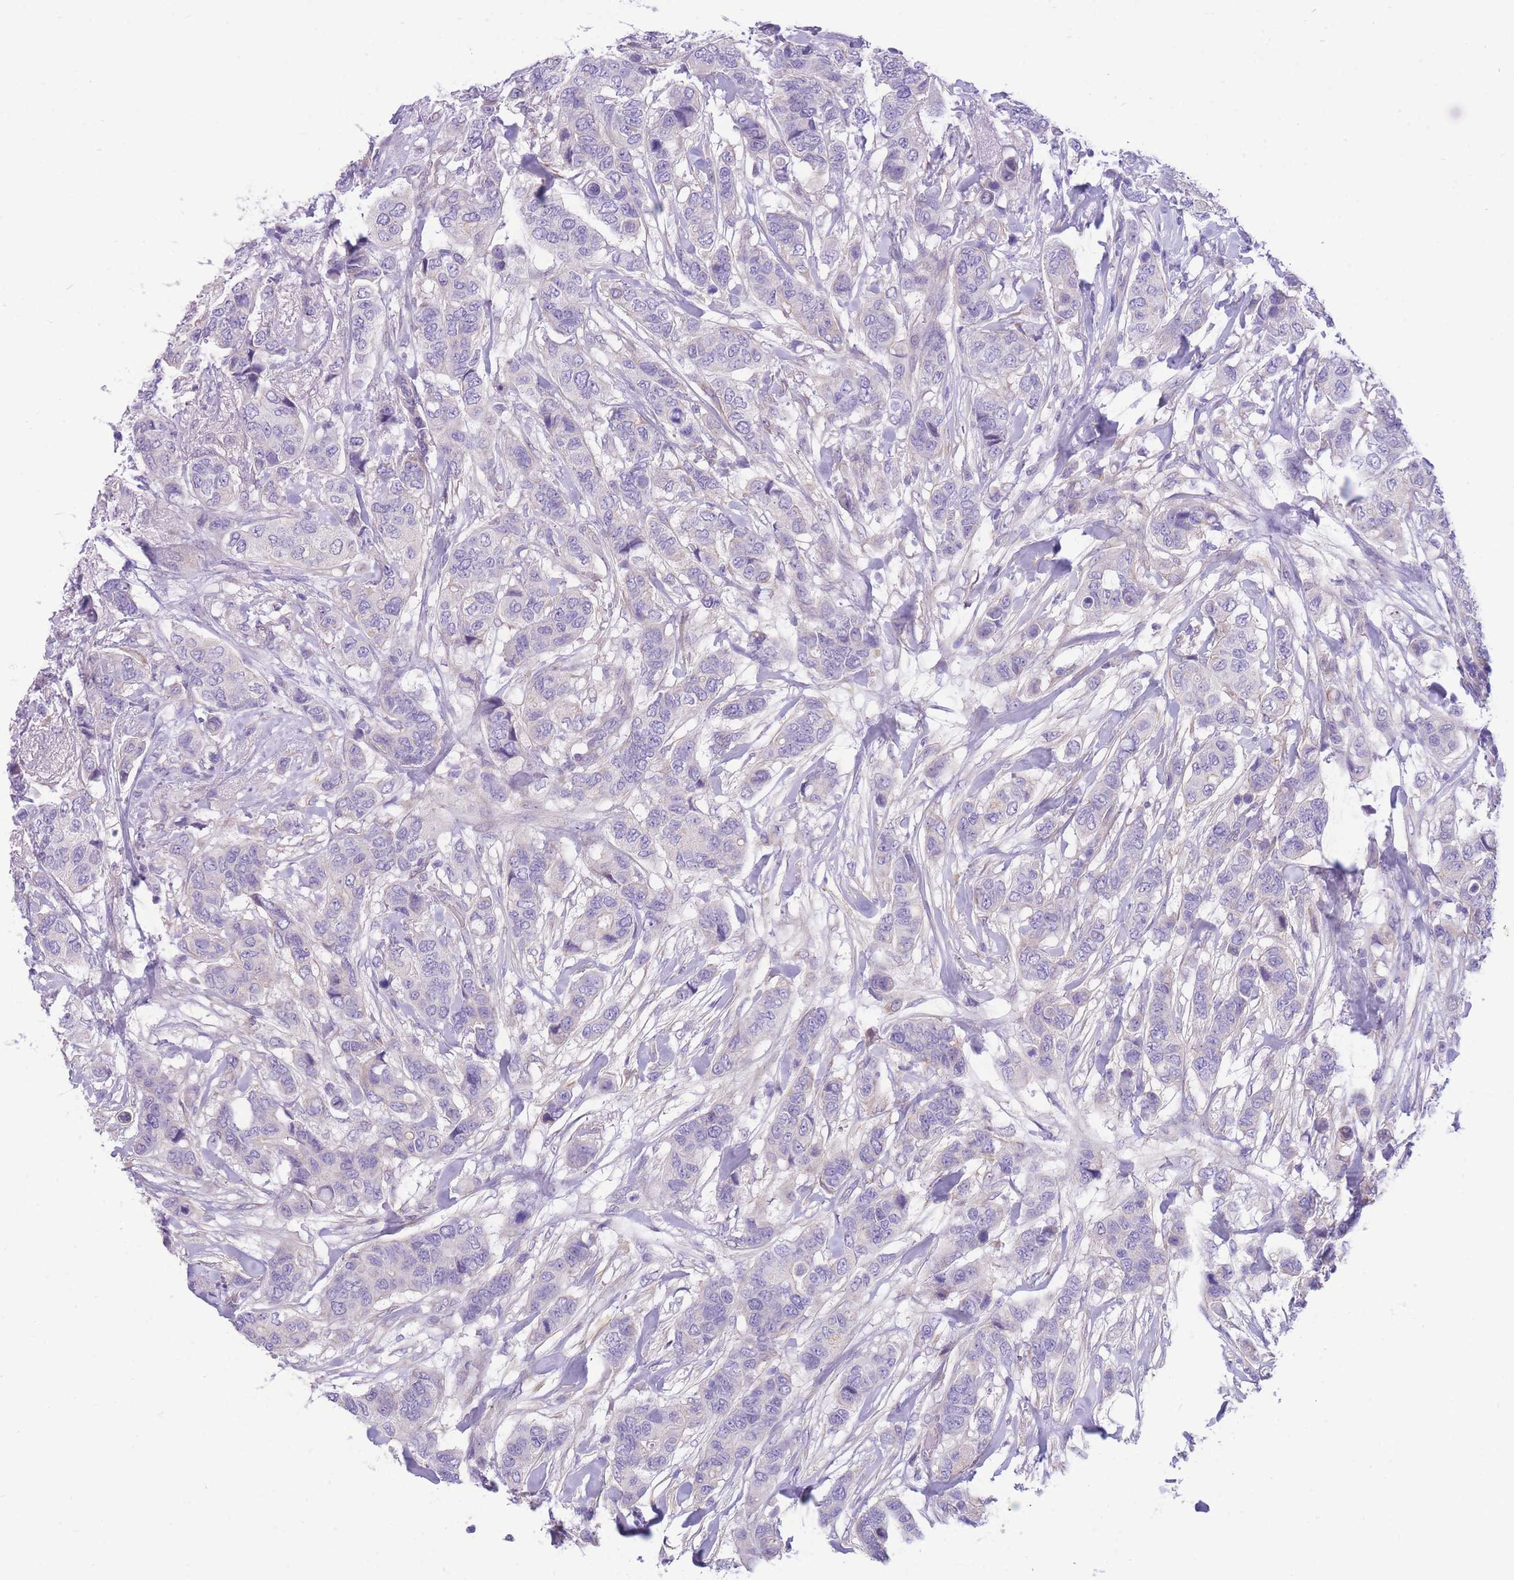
{"staining": {"intensity": "negative", "quantity": "none", "location": "none"}, "tissue": "breast cancer", "cell_type": "Tumor cells", "image_type": "cancer", "snomed": [{"axis": "morphology", "description": "Lobular carcinoma"}, {"axis": "topography", "description": "Breast"}], "caption": "This is an IHC photomicrograph of human breast cancer. There is no expression in tumor cells.", "gene": "ZNF311", "patient": {"sex": "female", "age": 51}}